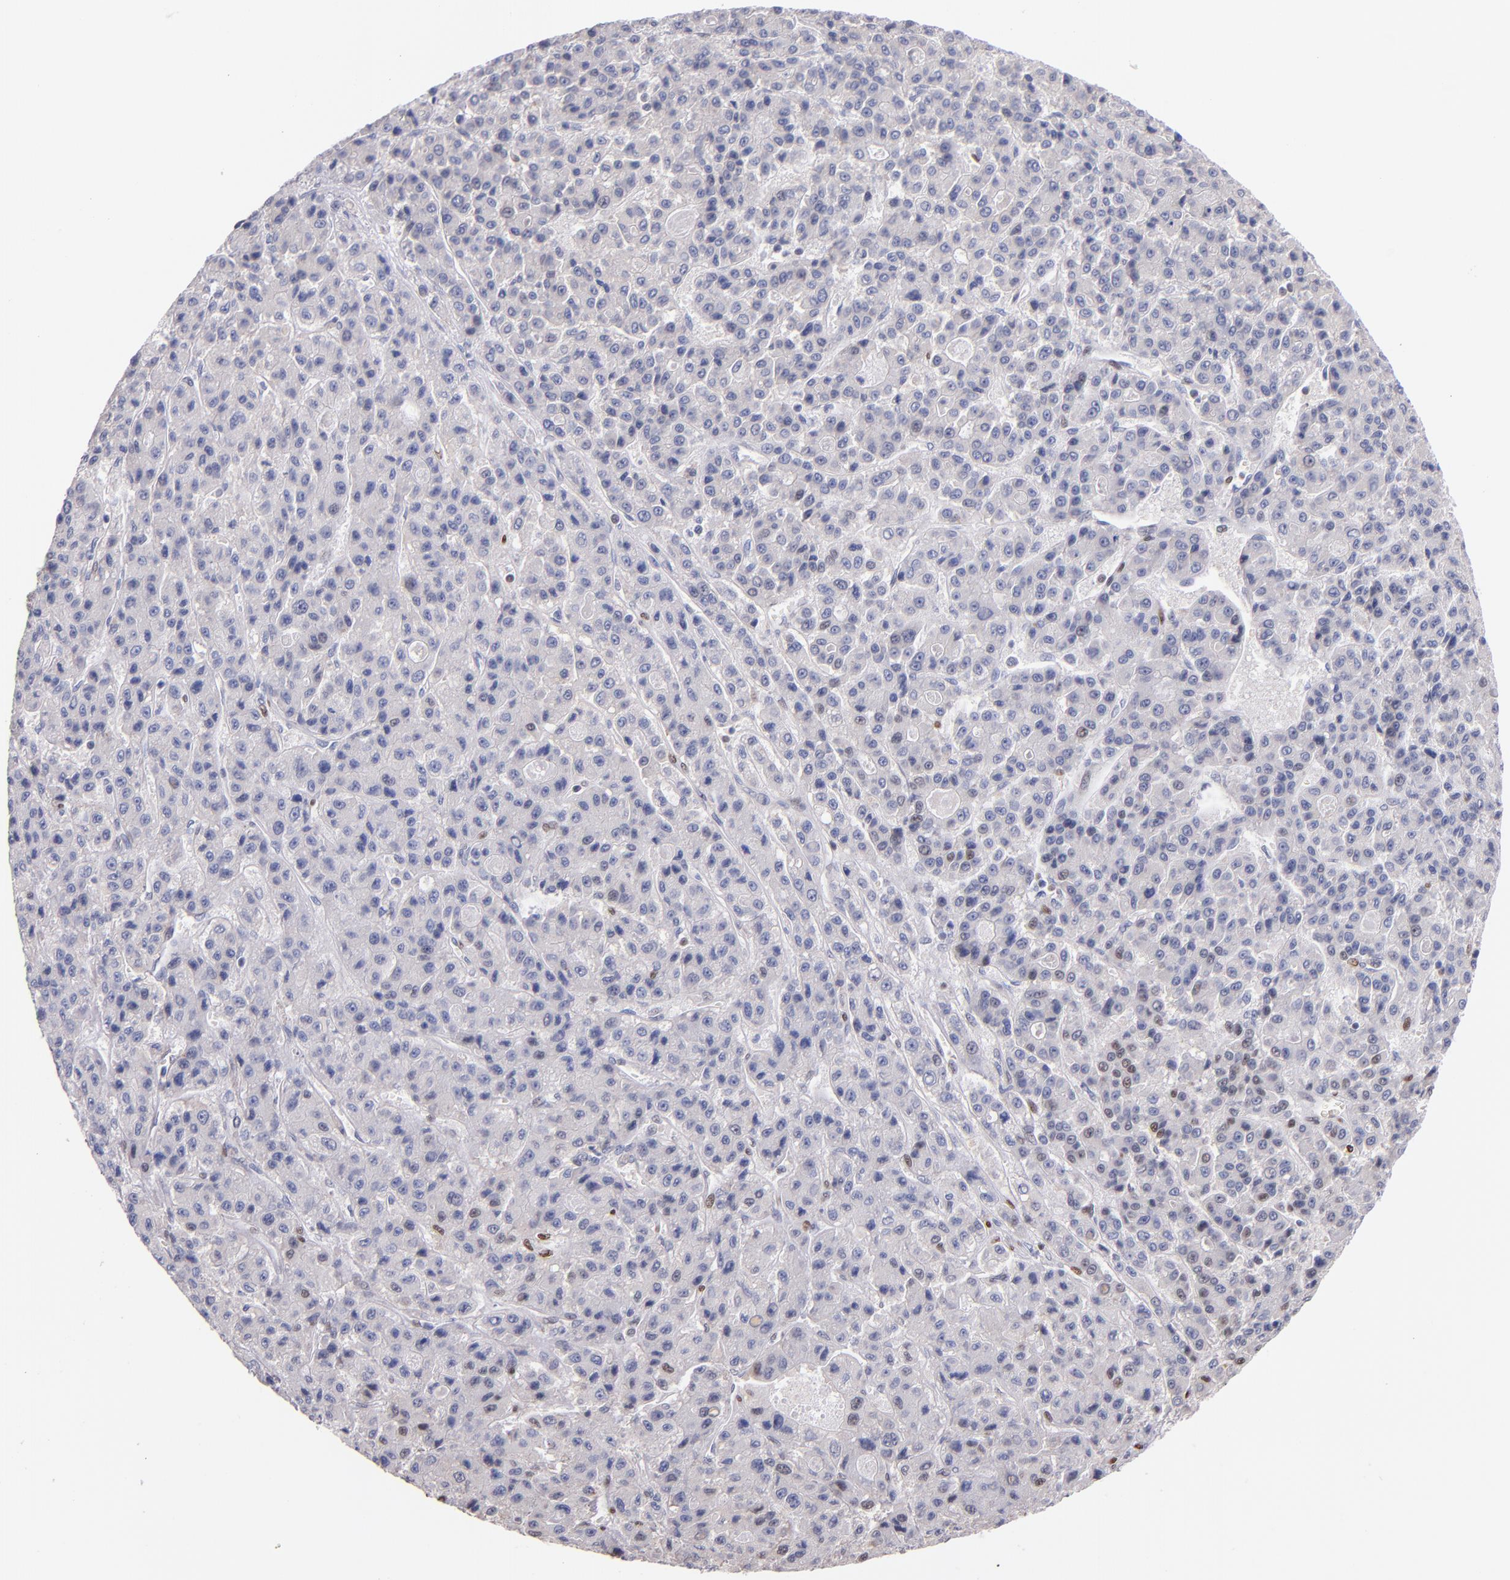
{"staining": {"intensity": "negative", "quantity": "none", "location": "none"}, "tissue": "liver cancer", "cell_type": "Tumor cells", "image_type": "cancer", "snomed": [{"axis": "morphology", "description": "Carcinoma, Hepatocellular, NOS"}, {"axis": "topography", "description": "Liver"}], "caption": "Image shows no protein positivity in tumor cells of liver cancer (hepatocellular carcinoma) tissue. (DAB immunohistochemistry with hematoxylin counter stain).", "gene": "SRF", "patient": {"sex": "male", "age": 70}}